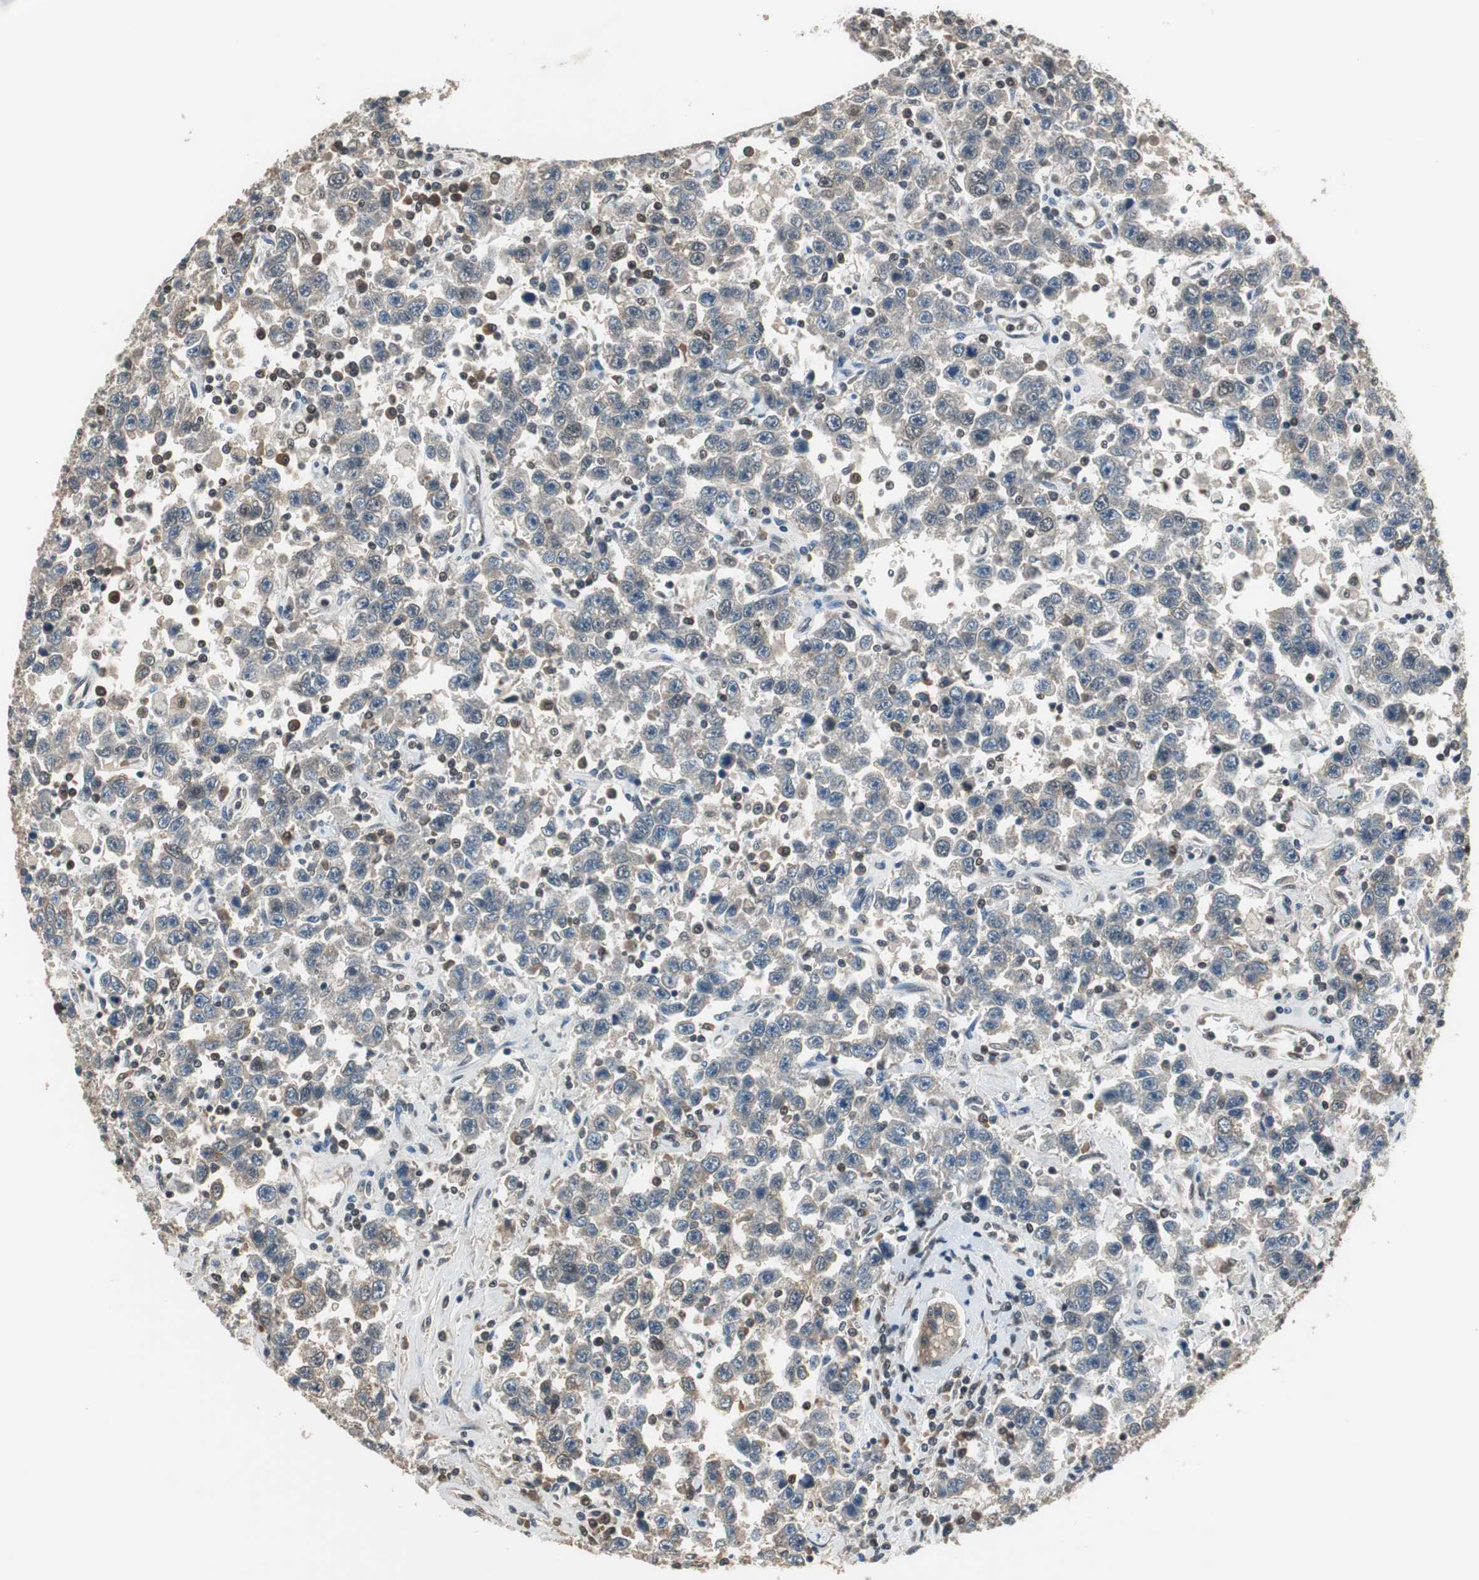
{"staining": {"intensity": "weak", "quantity": "25%-75%", "location": "nuclear"}, "tissue": "testis cancer", "cell_type": "Tumor cells", "image_type": "cancer", "snomed": [{"axis": "morphology", "description": "Seminoma, NOS"}, {"axis": "topography", "description": "Testis"}], "caption": "There is low levels of weak nuclear positivity in tumor cells of testis cancer (seminoma), as demonstrated by immunohistochemical staining (brown color).", "gene": "MAFB", "patient": {"sex": "male", "age": 41}}